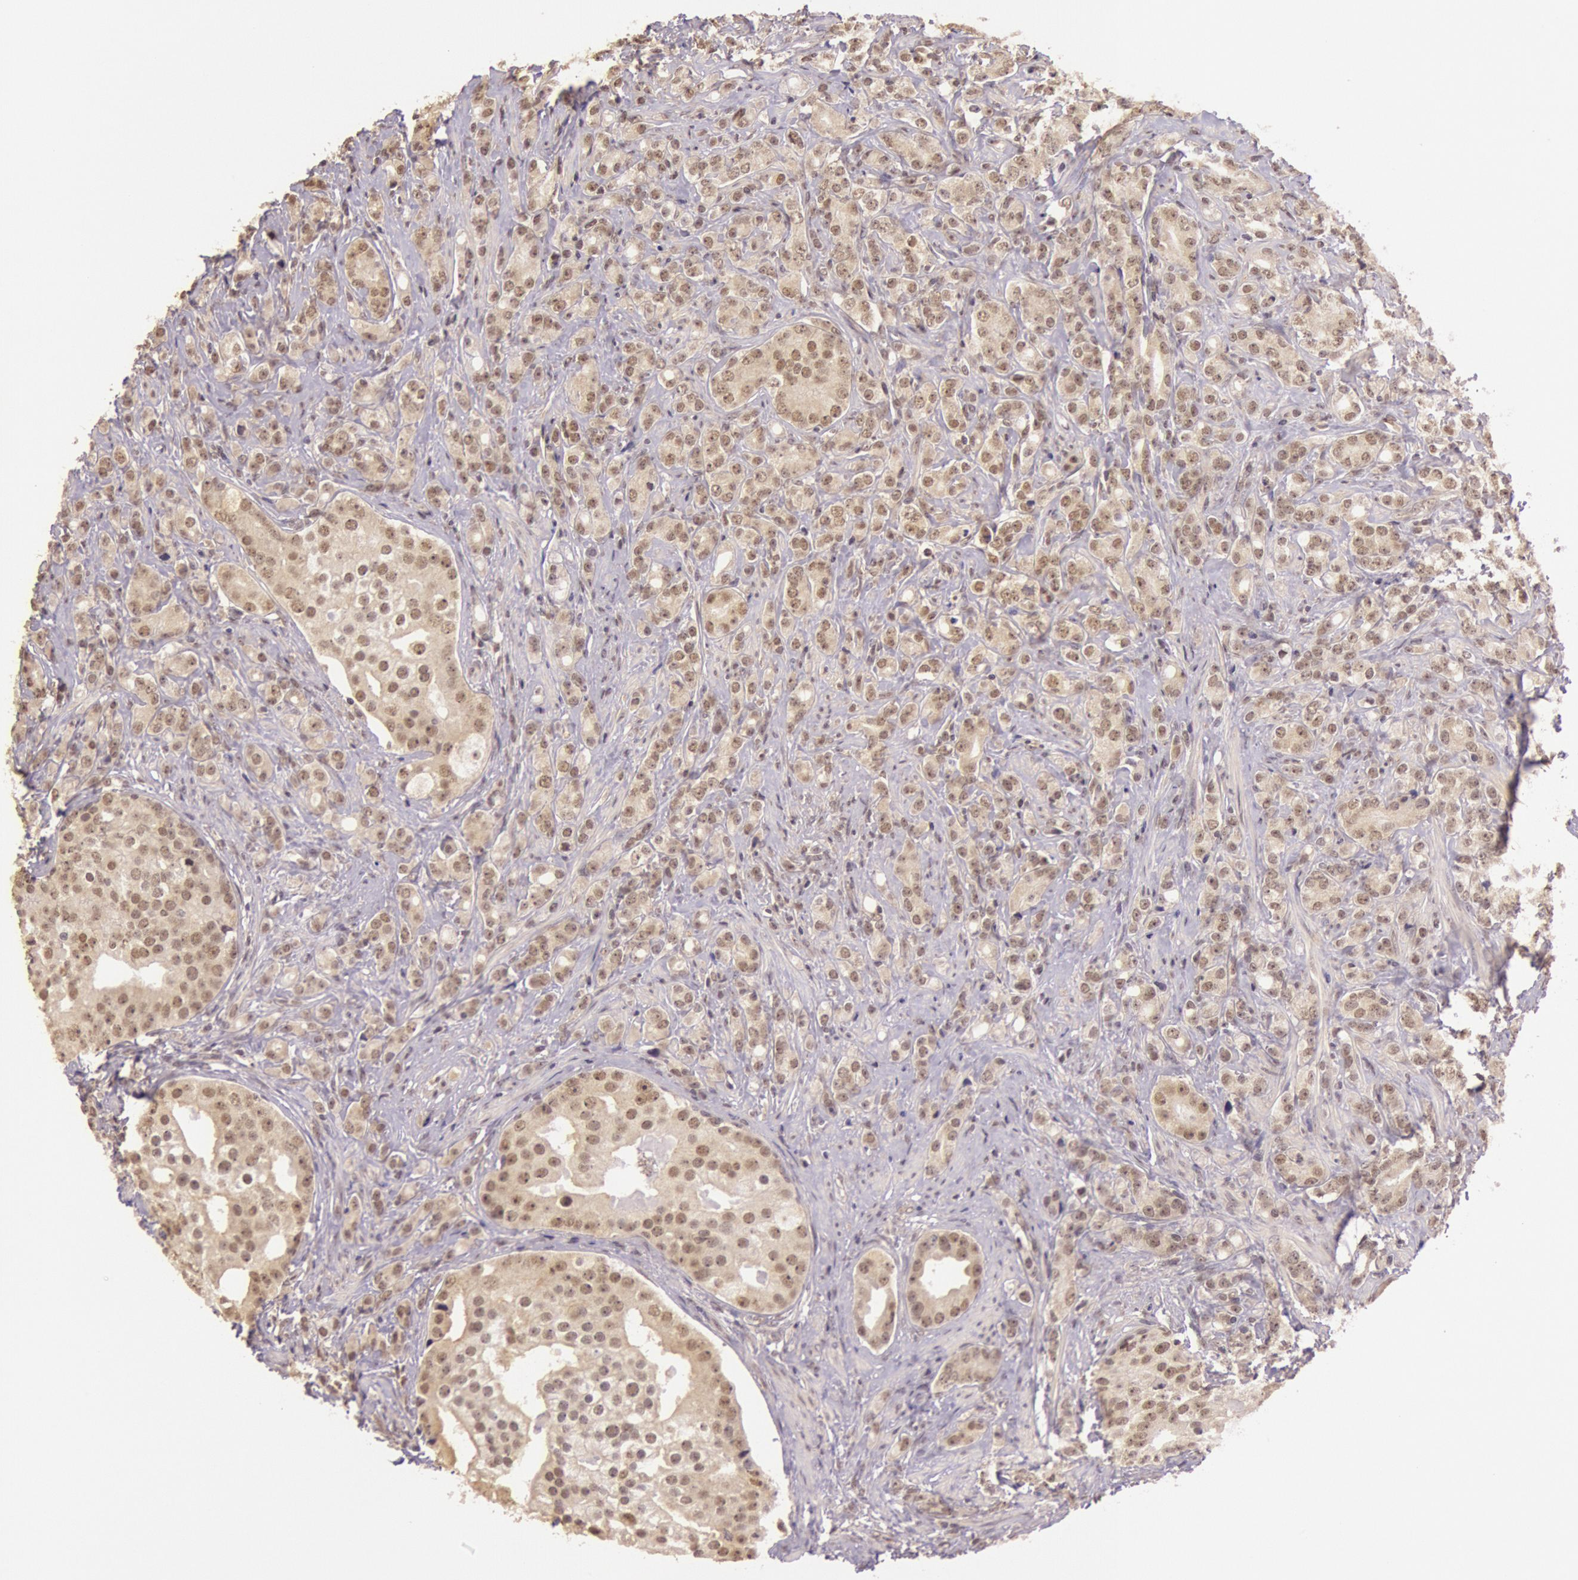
{"staining": {"intensity": "moderate", "quantity": "25%-75%", "location": "cytoplasmic/membranous"}, "tissue": "prostate cancer", "cell_type": "Tumor cells", "image_type": "cancer", "snomed": [{"axis": "morphology", "description": "Adenocarcinoma, Medium grade"}, {"axis": "topography", "description": "Prostate"}], "caption": "A high-resolution image shows immunohistochemistry staining of prostate cancer, which exhibits moderate cytoplasmic/membranous expression in about 25%-75% of tumor cells.", "gene": "RTL10", "patient": {"sex": "male", "age": 59}}